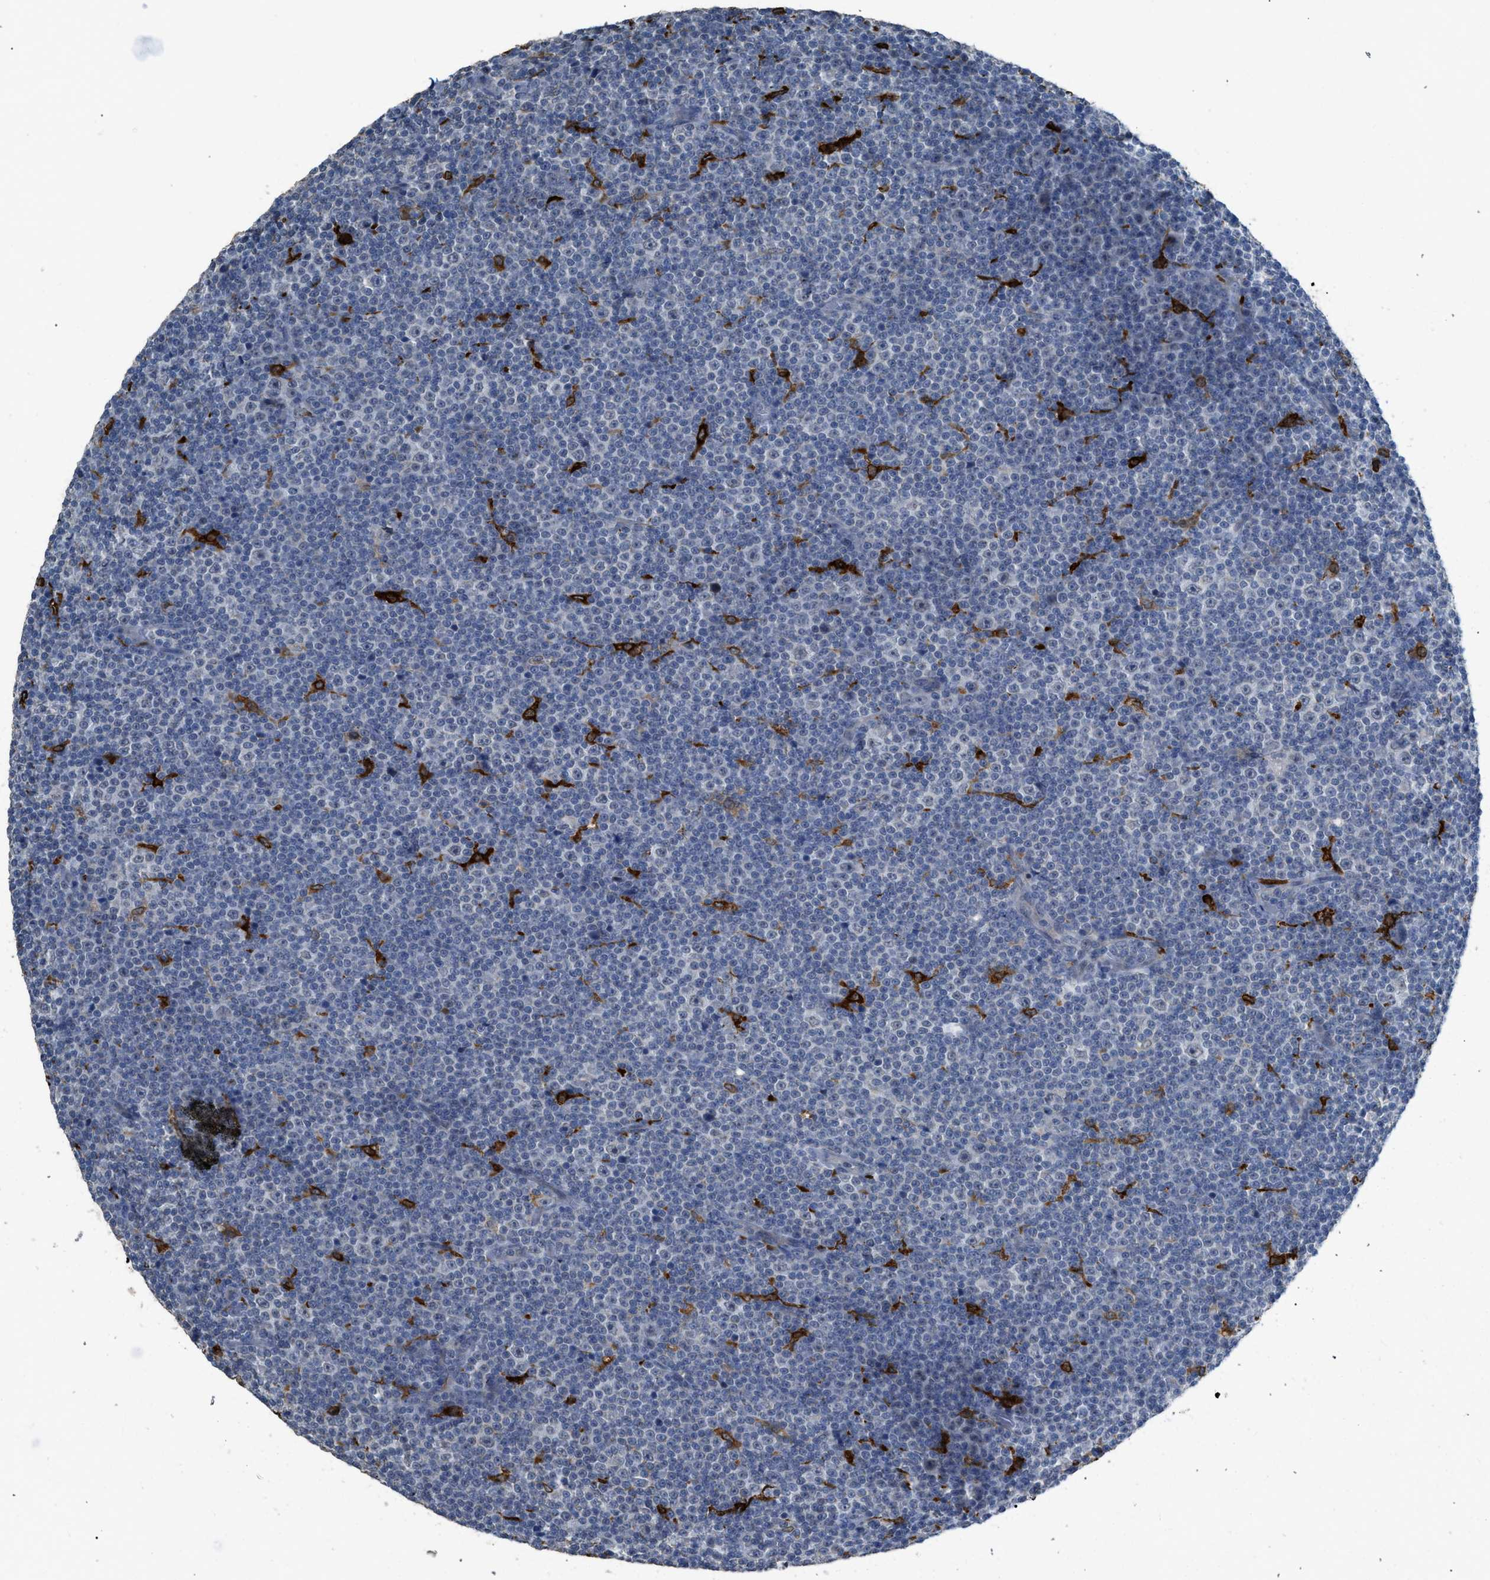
{"staining": {"intensity": "negative", "quantity": "none", "location": "none"}, "tissue": "lymphoma", "cell_type": "Tumor cells", "image_type": "cancer", "snomed": [{"axis": "morphology", "description": "Malignant lymphoma, non-Hodgkin's type, Low grade"}, {"axis": "topography", "description": "Lymph node"}], "caption": "There is no significant positivity in tumor cells of low-grade malignant lymphoma, non-Hodgkin's type.", "gene": "TIMD4", "patient": {"sex": "female", "age": 67}}